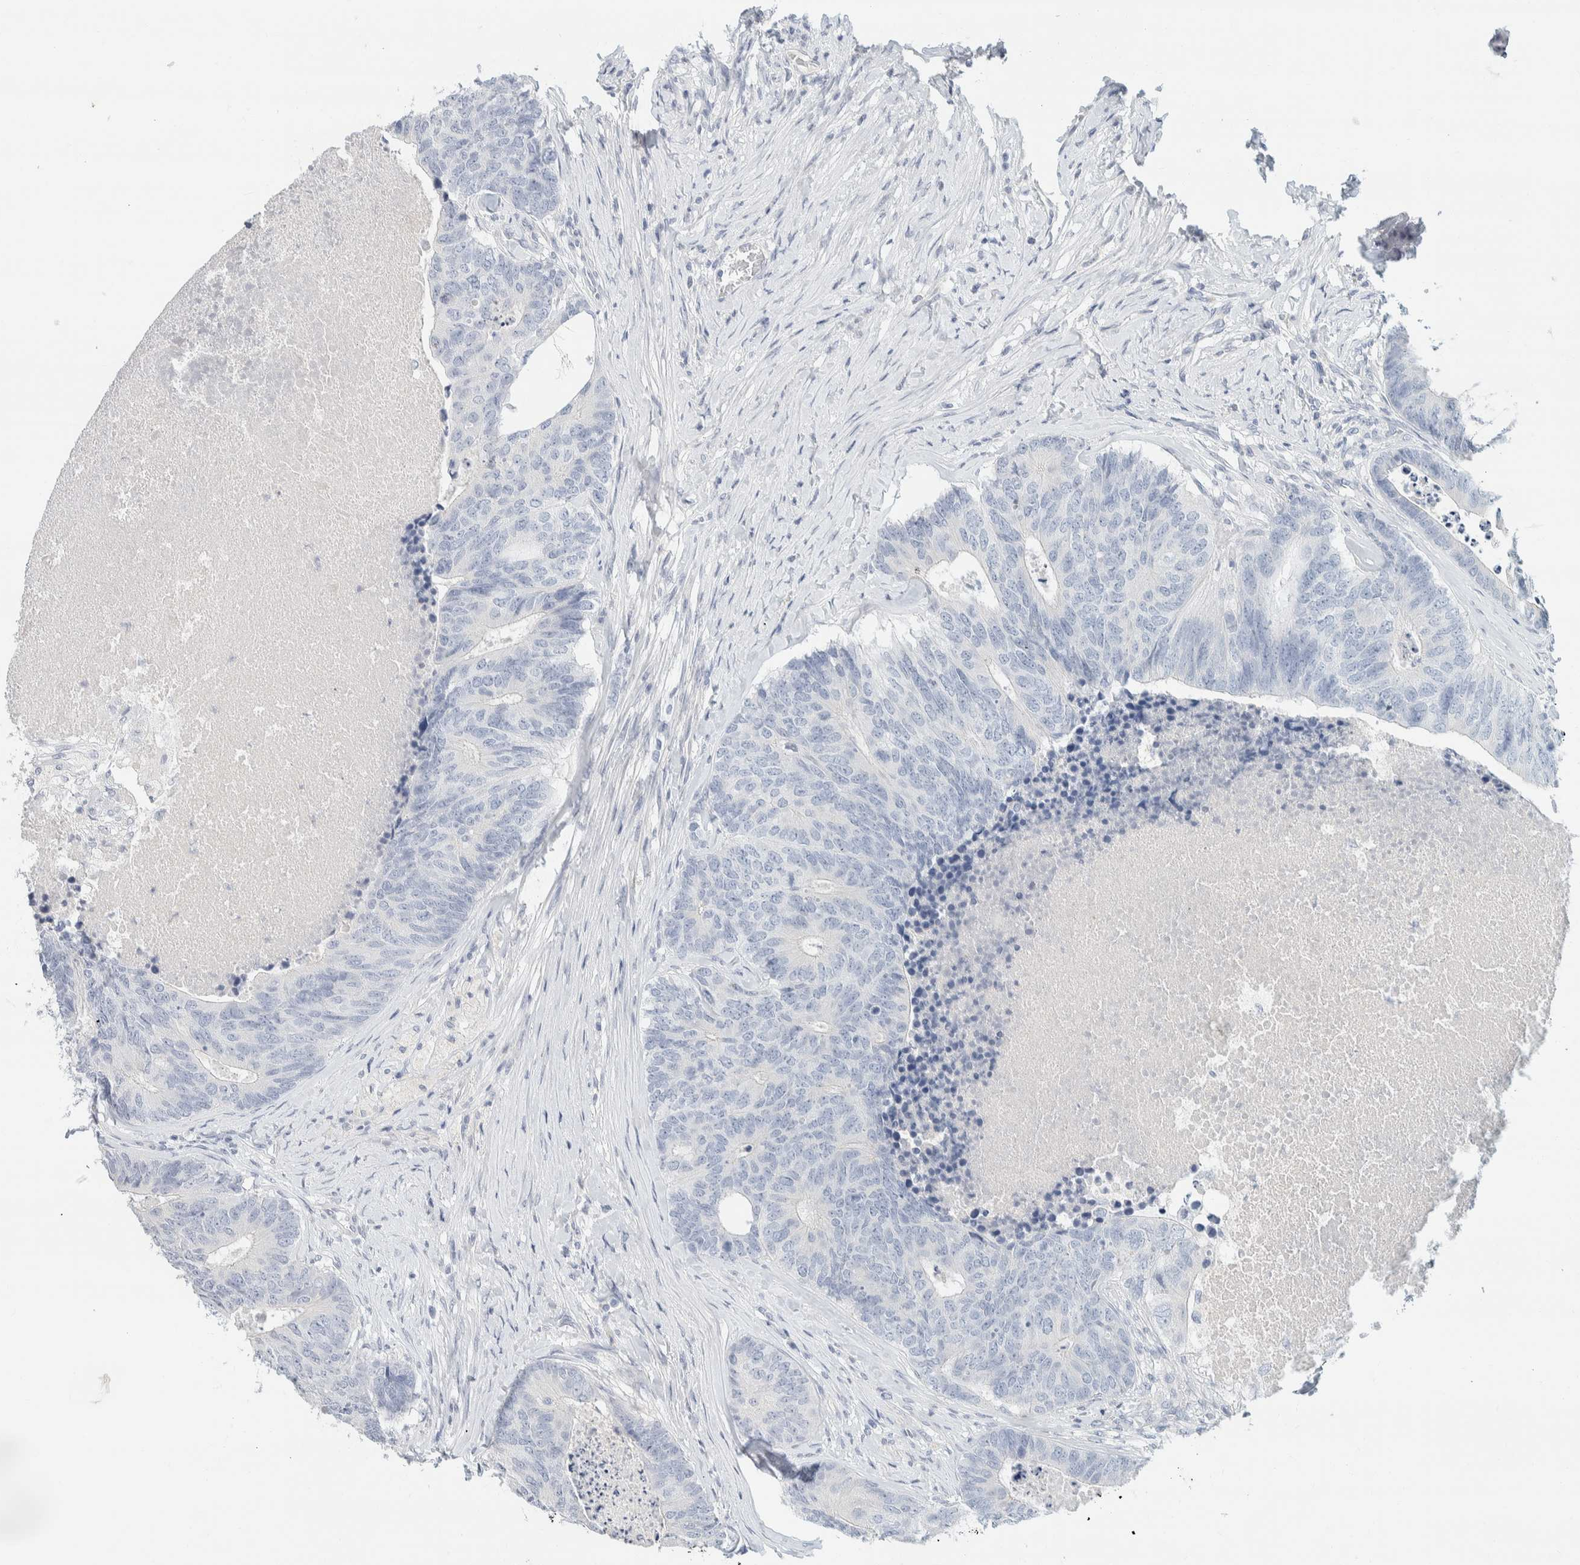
{"staining": {"intensity": "negative", "quantity": "none", "location": "none"}, "tissue": "colorectal cancer", "cell_type": "Tumor cells", "image_type": "cancer", "snomed": [{"axis": "morphology", "description": "Adenocarcinoma, NOS"}, {"axis": "topography", "description": "Colon"}], "caption": "Tumor cells are negative for brown protein staining in colorectal adenocarcinoma.", "gene": "ALOX12B", "patient": {"sex": "female", "age": 67}}